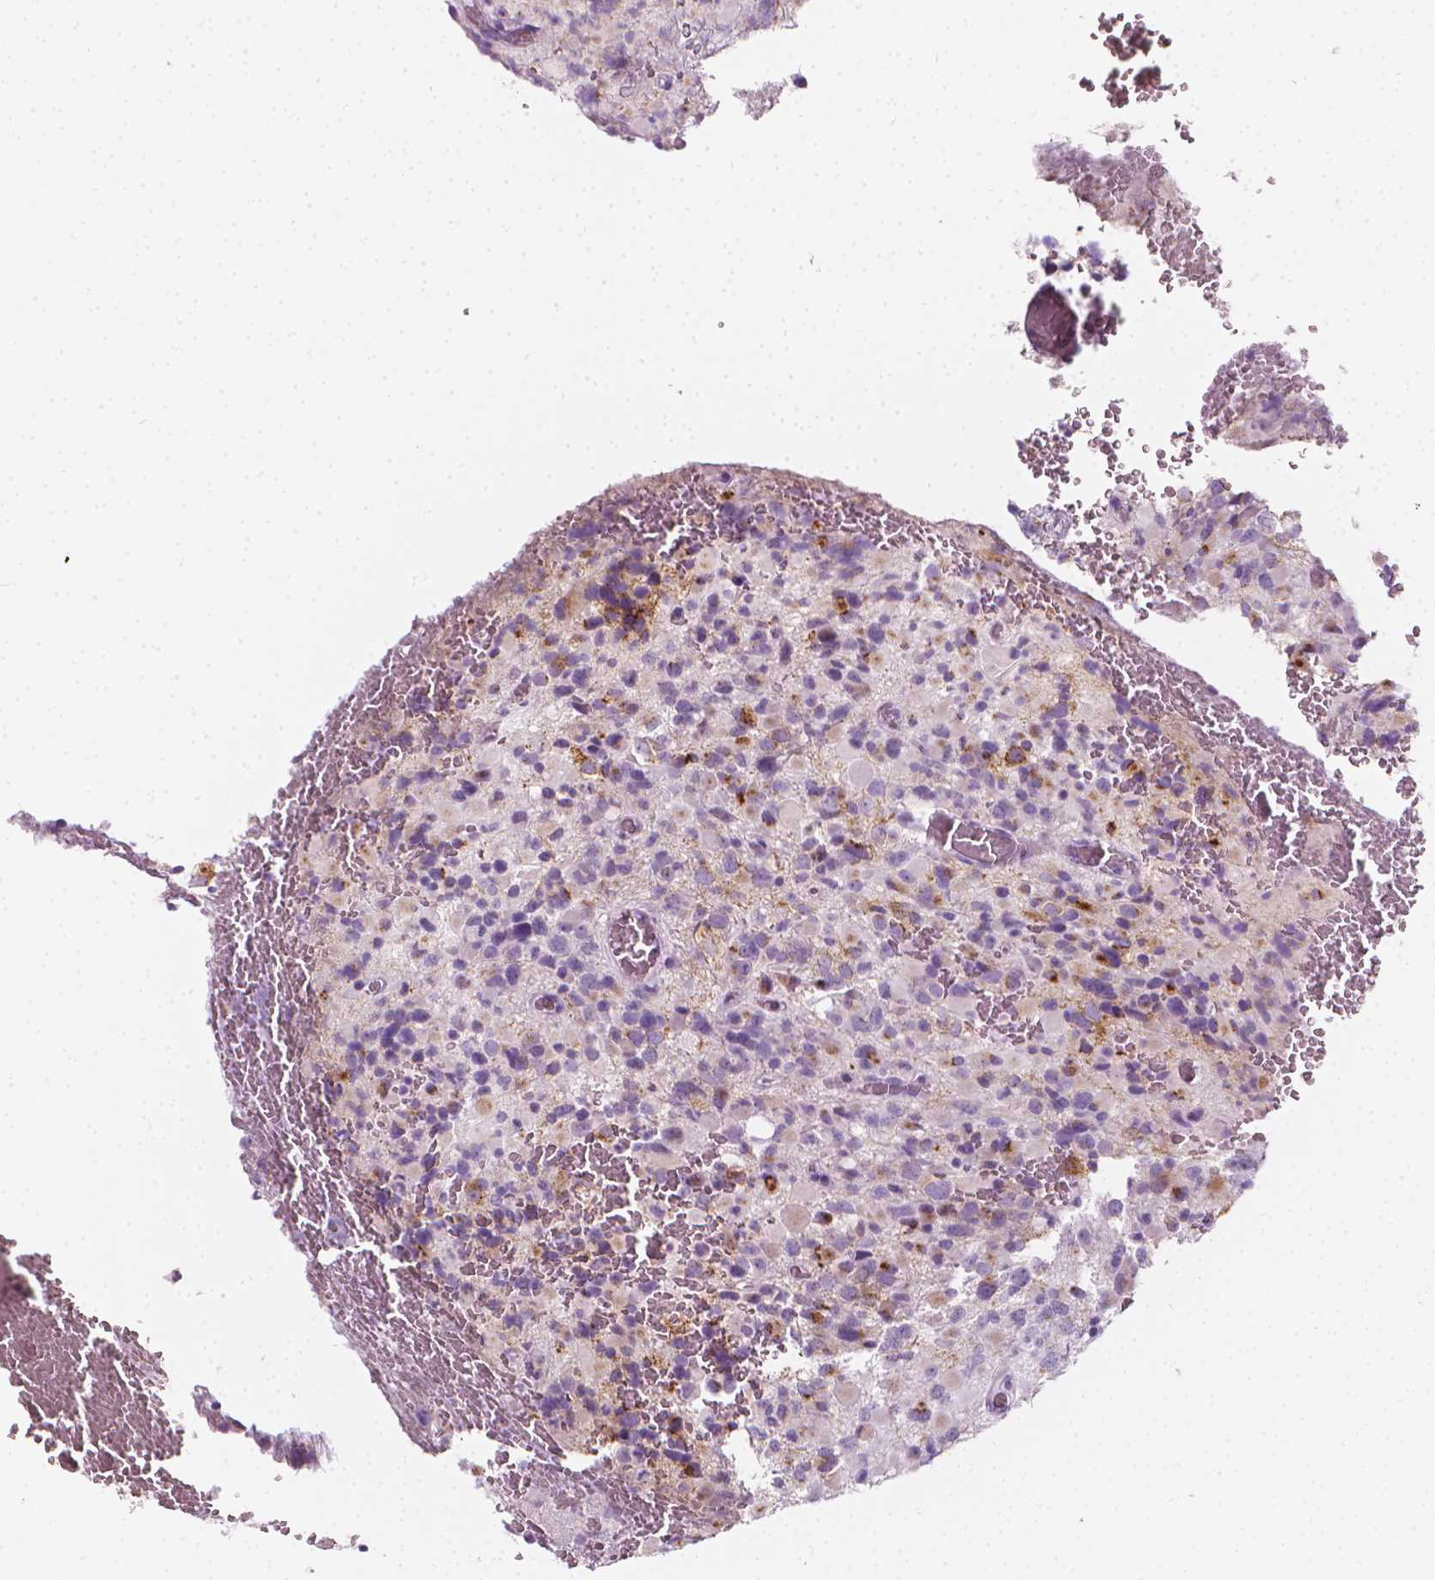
{"staining": {"intensity": "moderate", "quantity": "<25%", "location": "cytoplasmic/membranous"}, "tissue": "glioma", "cell_type": "Tumor cells", "image_type": "cancer", "snomed": [{"axis": "morphology", "description": "Glioma, malignant, High grade"}, {"axis": "topography", "description": "Brain"}], "caption": "Immunohistochemical staining of human malignant glioma (high-grade) demonstrates low levels of moderate cytoplasmic/membranous expression in approximately <25% of tumor cells.", "gene": "SCG3", "patient": {"sex": "female", "age": 40}}